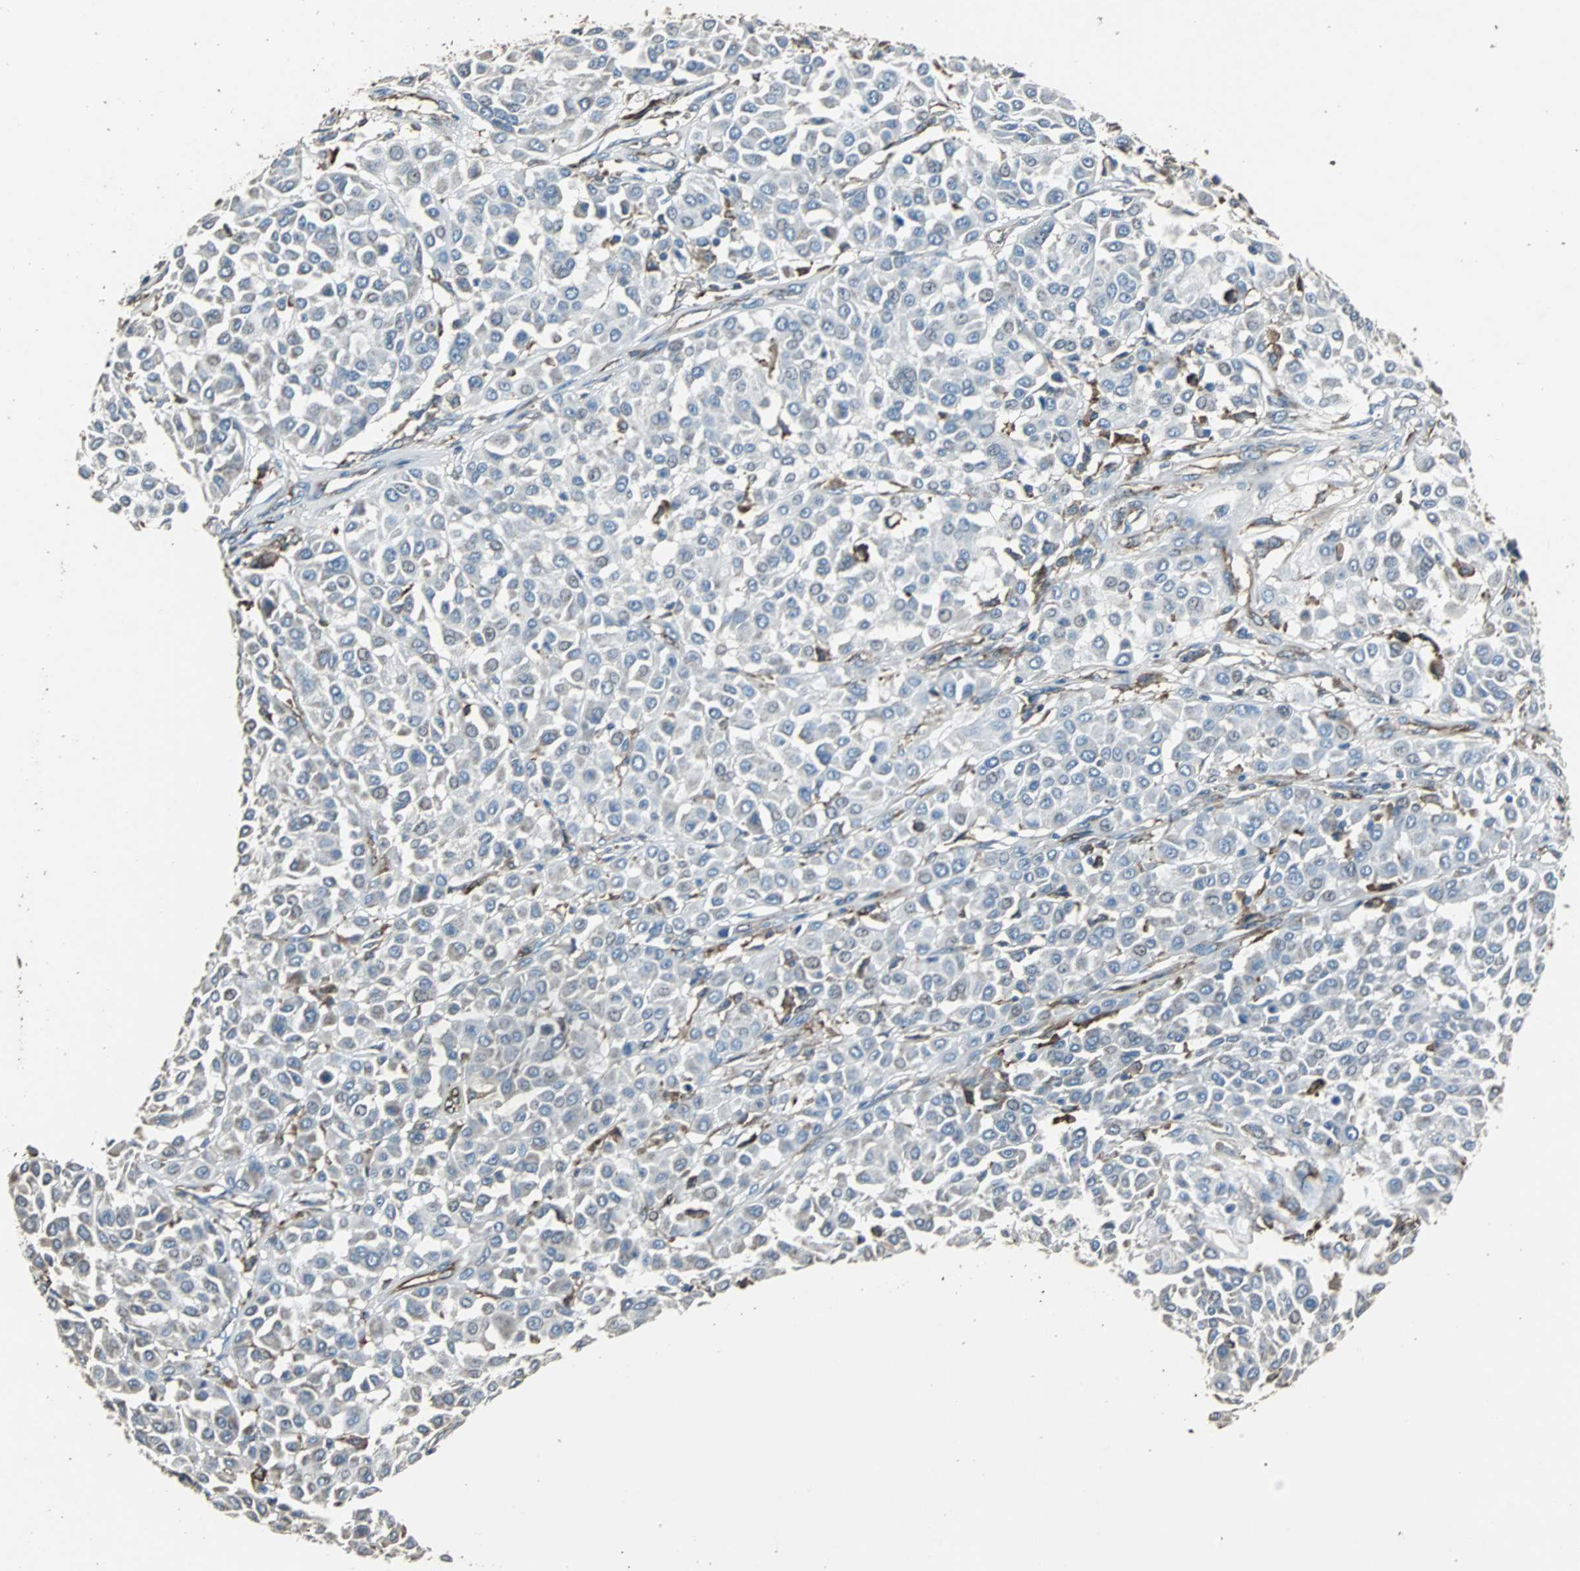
{"staining": {"intensity": "negative", "quantity": "none", "location": "none"}, "tissue": "melanoma", "cell_type": "Tumor cells", "image_type": "cancer", "snomed": [{"axis": "morphology", "description": "Malignant melanoma, Metastatic site"}, {"axis": "topography", "description": "Soft tissue"}], "caption": "Immunohistochemical staining of human malignant melanoma (metastatic site) shows no significant expression in tumor cells. Nuclei are stained in blue.", "gene": "F11R", "patient": {"sex": "male", "age": 41}}